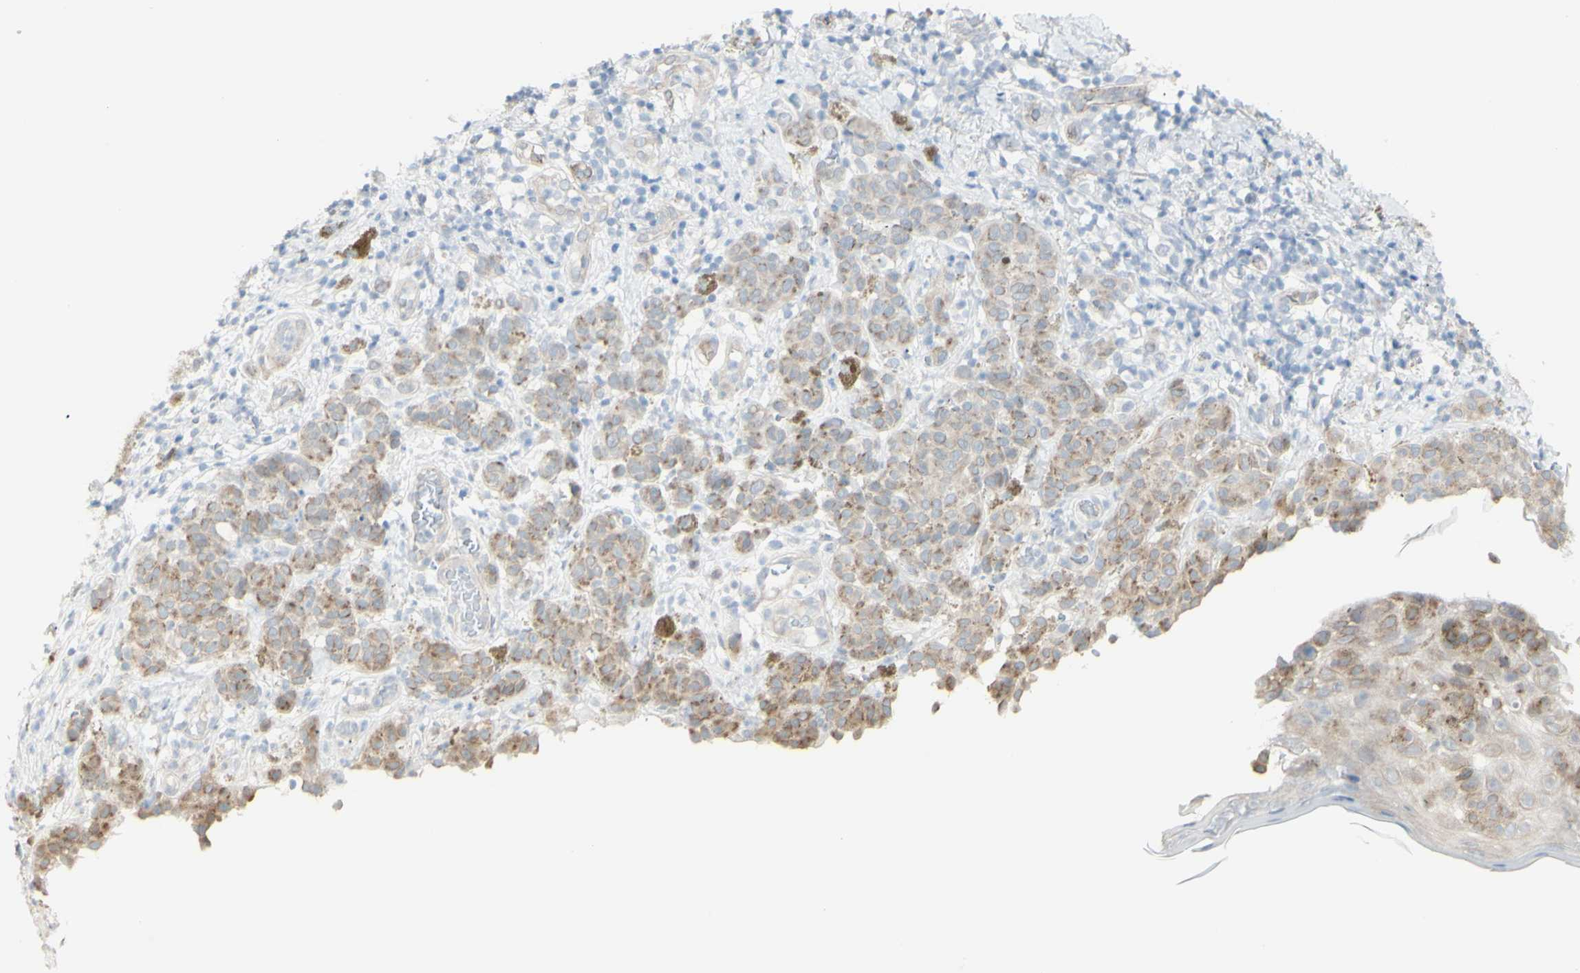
{"staining": {"intensity": "weak", "quantity": "25%-75%", "location": "cytoplasmic/membranous"}, "tissue": "melanoma", "cell_type": "Tumor cells", "image_type": "cancer", "snomed": [{"axis": "morphology", "description": "Malignant melanoma, NOS"}, {"axis": "topography", "description": "Skin"}], "caption": "This is an image of immunohistochemistry (IHC) staining of melanoma, which shows weak staining in the cytoplasmic/membranous of tumor cells.", "gene": "NDST4", "patient": {"sex": "male", "age": 64}}